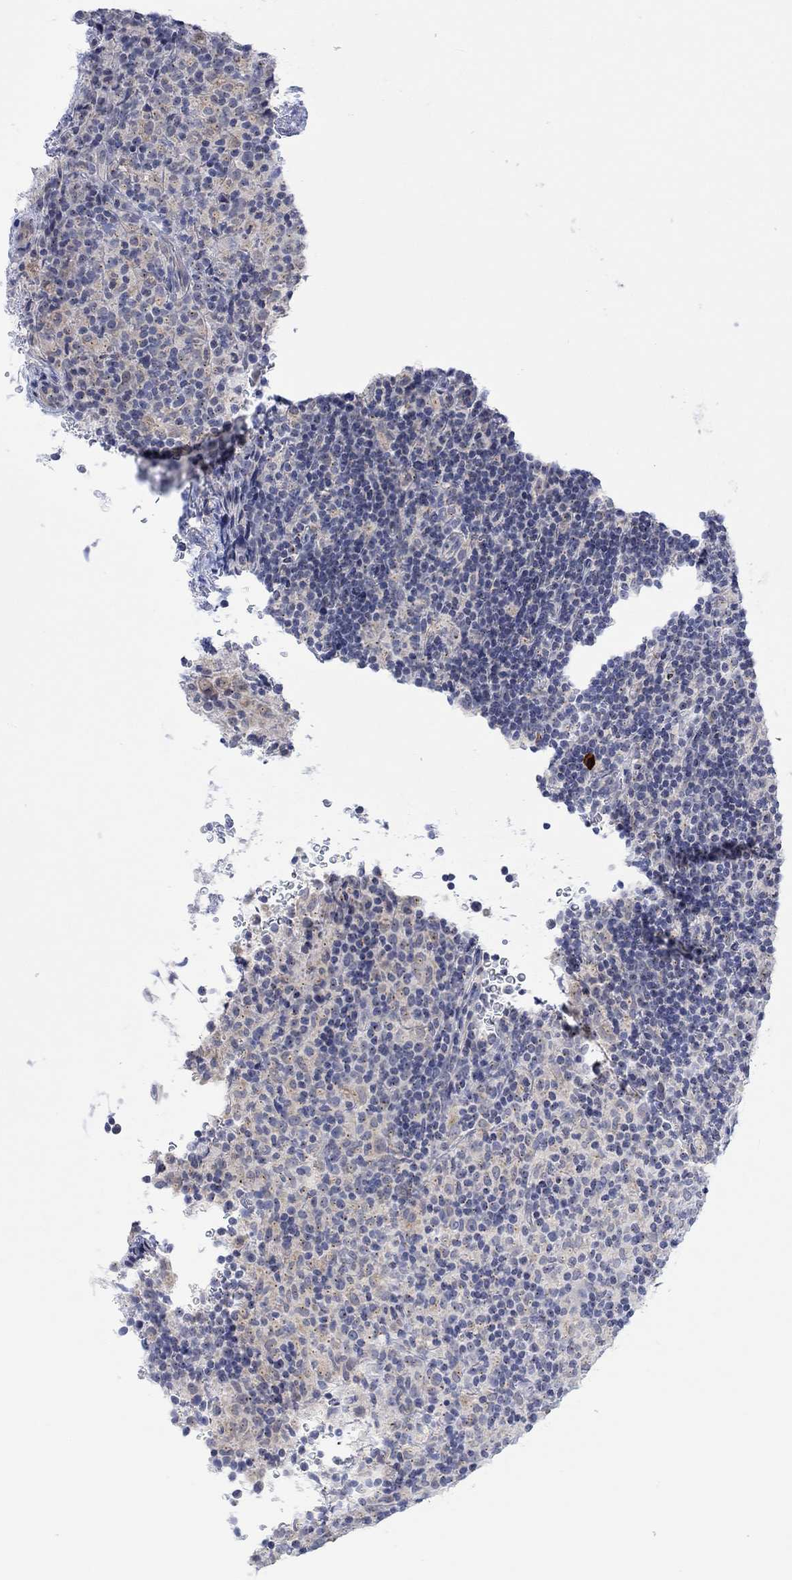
{"staining": {"intensity": "negative", "quantity": "none", "location": "none"}, "tissue": "lymphoma", "cell_type": "Tumor cells", "image_type": "cancer", "snomed": [{"axis": "morphology", "description": "Hodgkin's disease, NOS"}, {"axis": "topography", "description": "Lymph node"}], "caption": "Immunohistochemistry (IHC) histopathology image of neoplastic tissue: Hodgkin's disease stained with DAB (3,3'-diaminobenzidine) displays no significant protein positivity in tumor cells. (DAB immunohistochemistry with hematoxylin counter stain).", "gene": "DCX", "patient": {"sex": "male", "age": 70}}